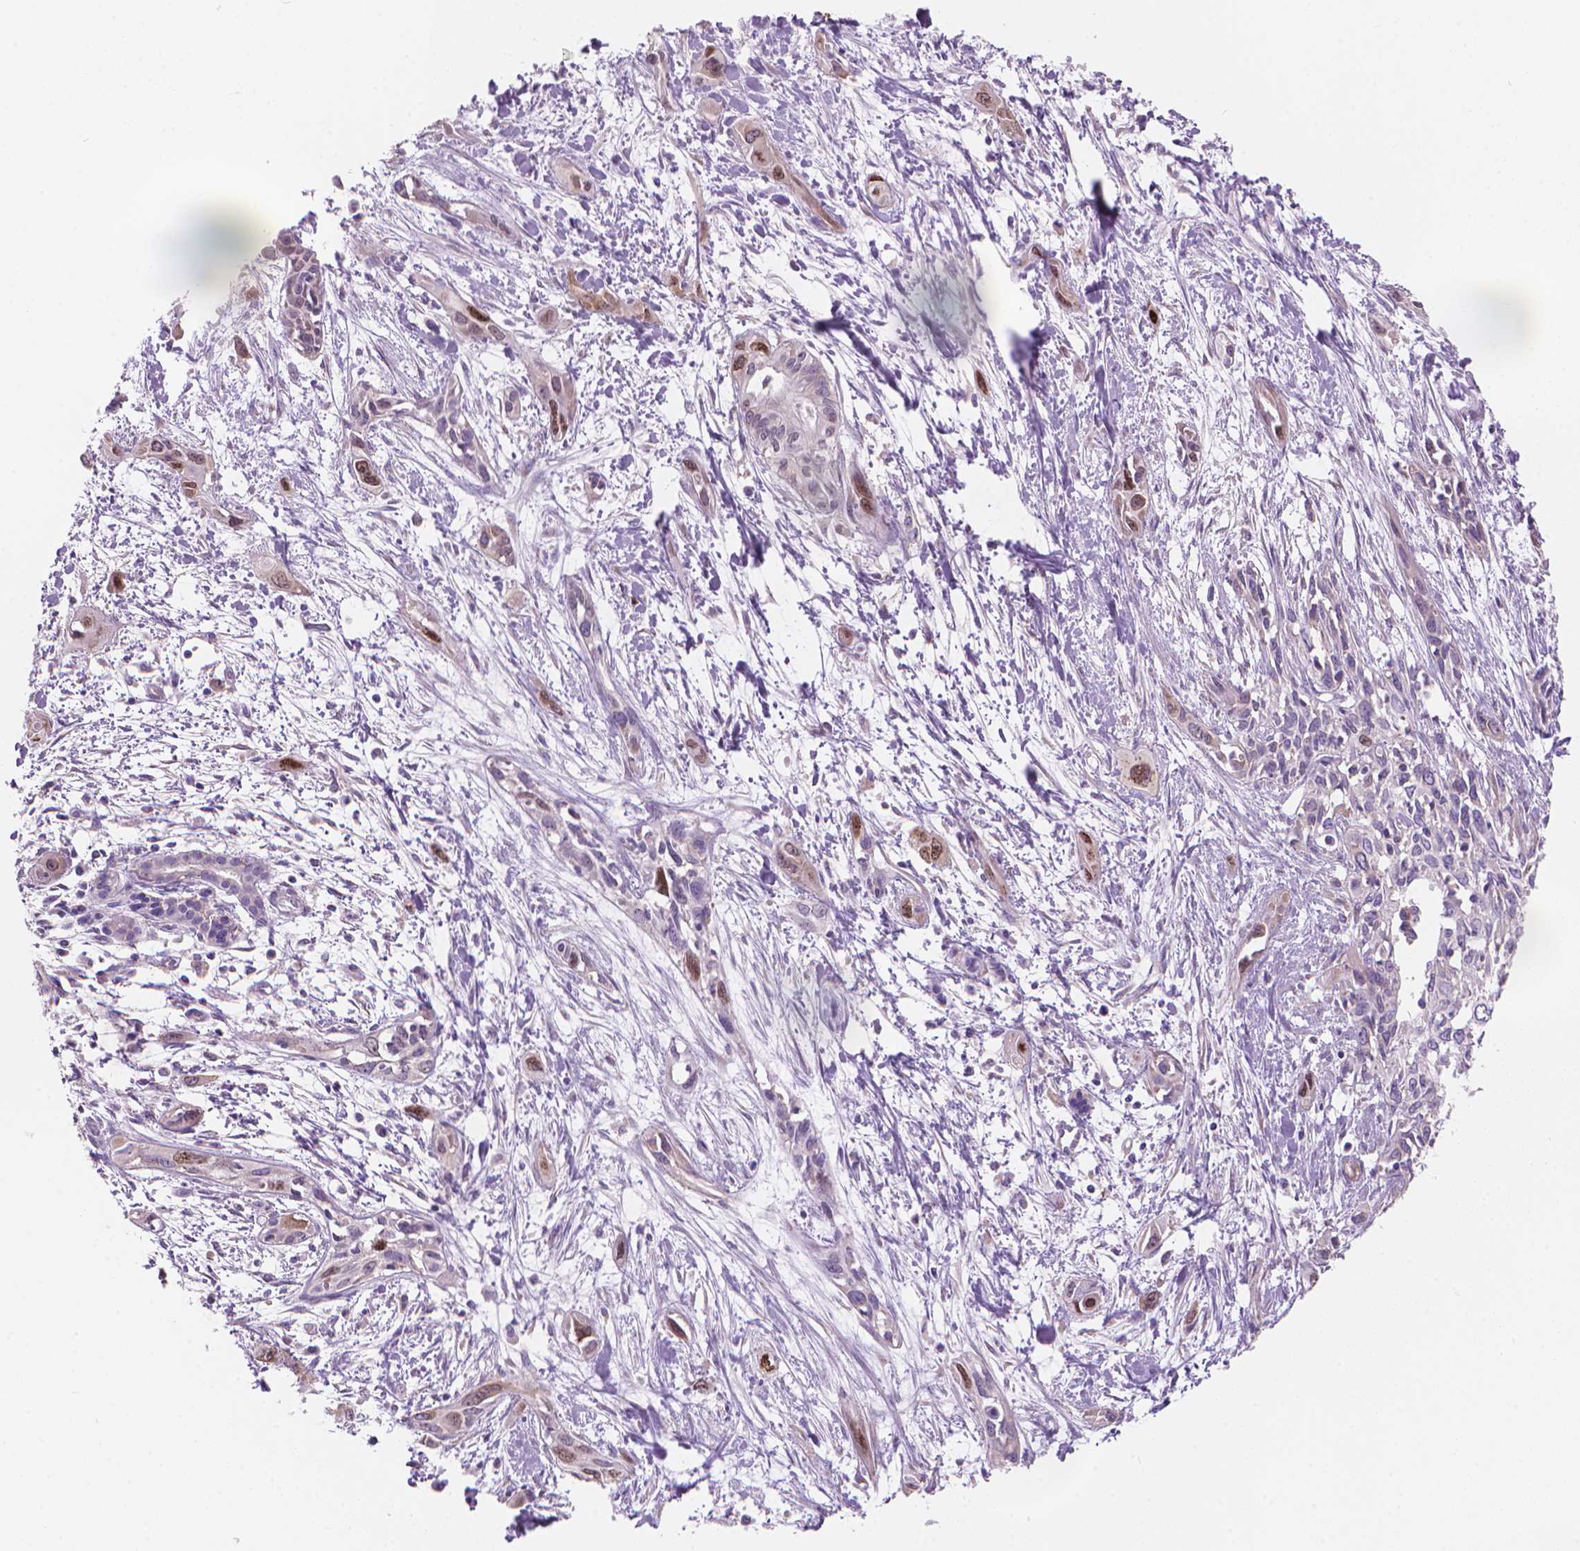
{"staining": {"intensity": "moderate", "quantity": "<25%", "location": "nuclear"}, "tissue": "pancreatic cancer", "cell_type": "Tumor cells", "image_type": "cancer", "snomed": [{"axis": "morphology", "description": "Adenocarcinoma, NOS"}, {"axis": "topography", "description": "Pancreas"}], "caption": "Adenocarcinoma (pancreatic) stained with a protein marker demonstrates moderate staining in tumor cells.", "gene": "ENSG00000187186", "patient": {"sex": "female", "age": 55}}